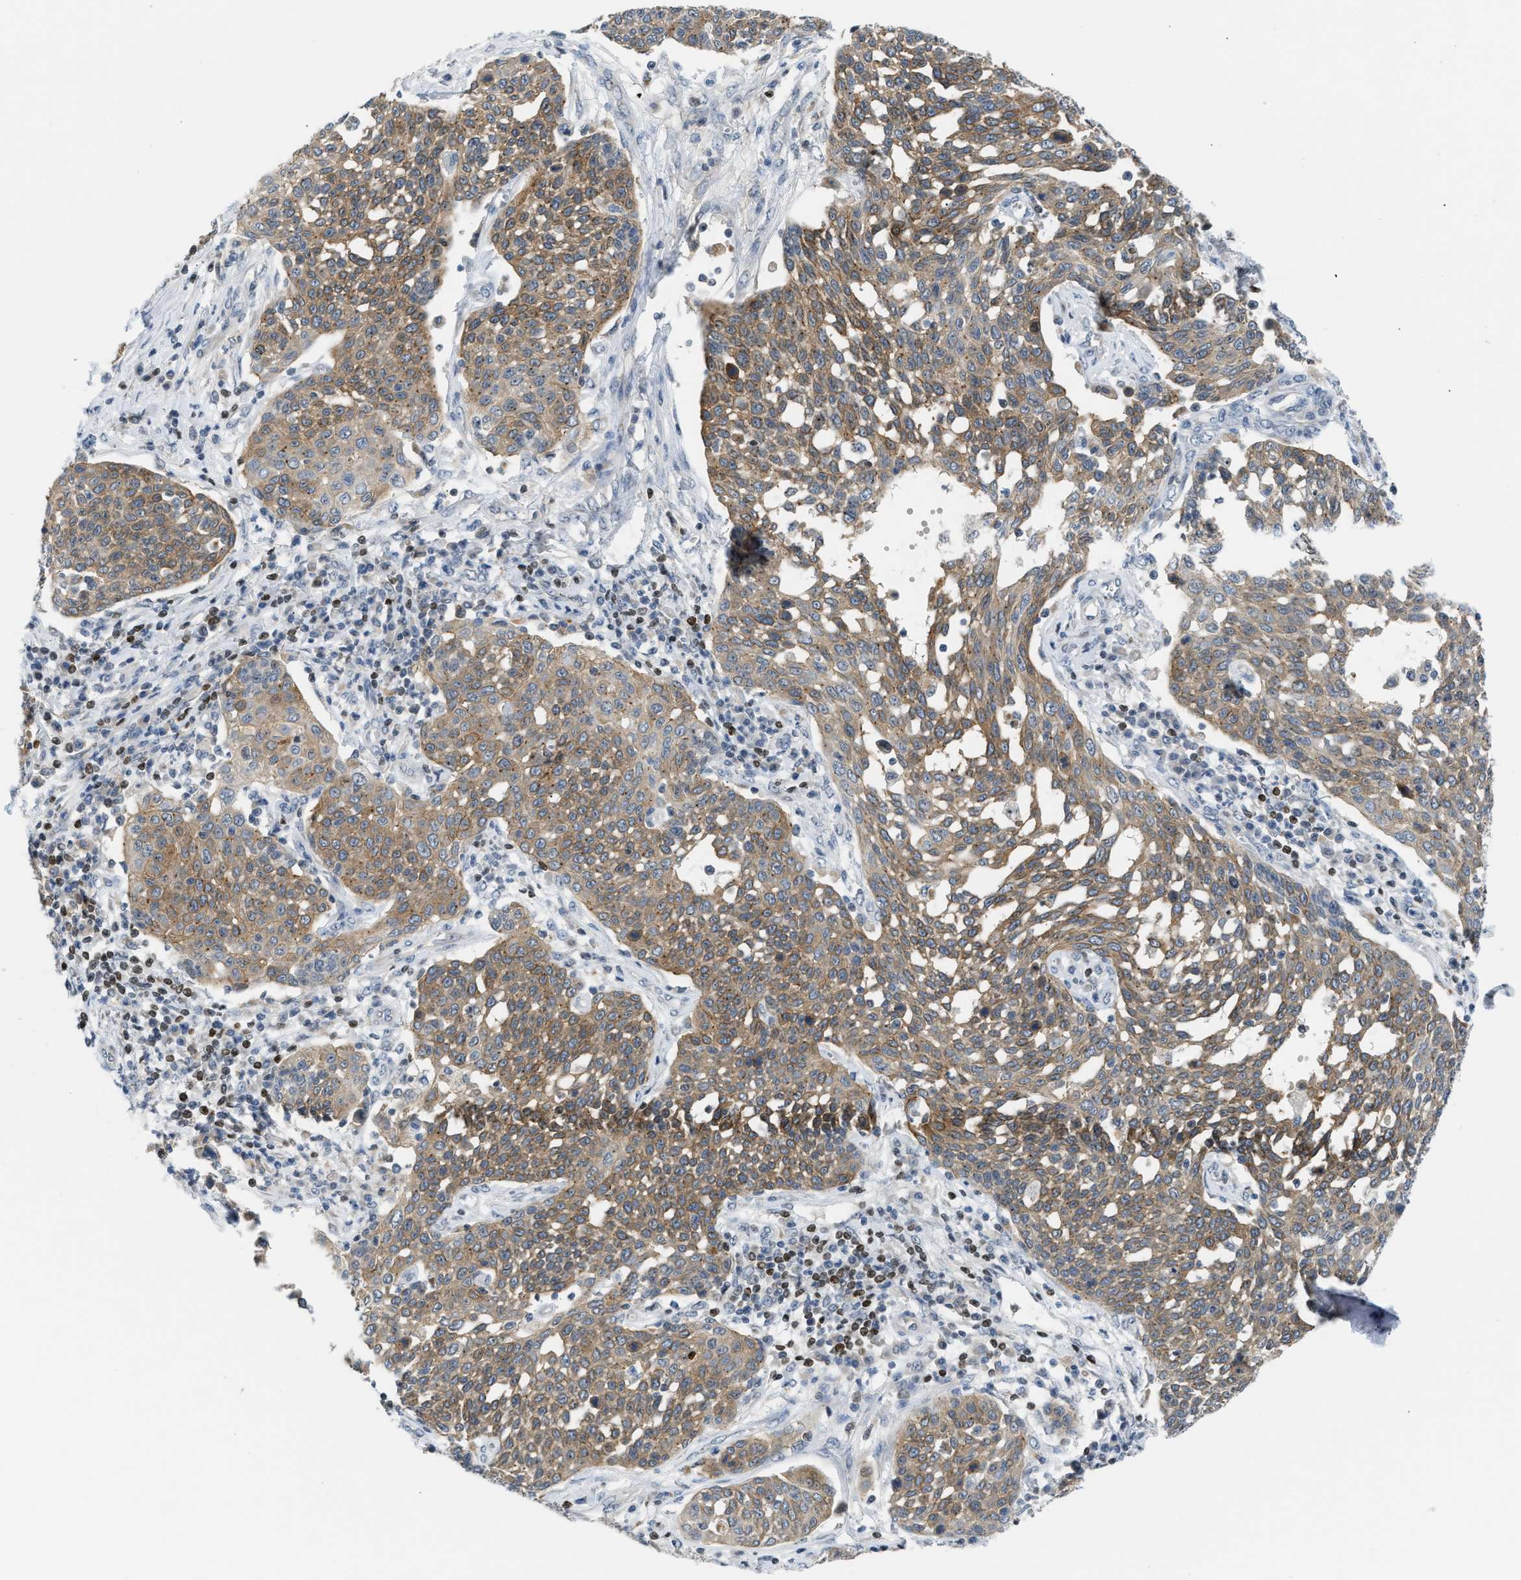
{"staining": {"intensity": "moderate", "quantity": ">75%", "location": "cytoplasmic/membranous"}, "tissue": "cervical cancer", "cell_type": "Tumor cells", "image_type": "cancer", "snomed": [{"axis": "morphology", "description": "Squamous cell carcinoma, NOS"}, {"axis": "topography", "description": "Cervix"}], "caption": "Cervical squamous cell carcinoma stained with DAB immunohistochemistry reveals medium levels of moderate cytoplasmic/membranous expression in approximately >75% of tumor cells. Immunohistochemistry stains the protein in brown and the nuclei are stained blue.", "gene": "NPS", "patient": {"sex": "female", "age": 34}}